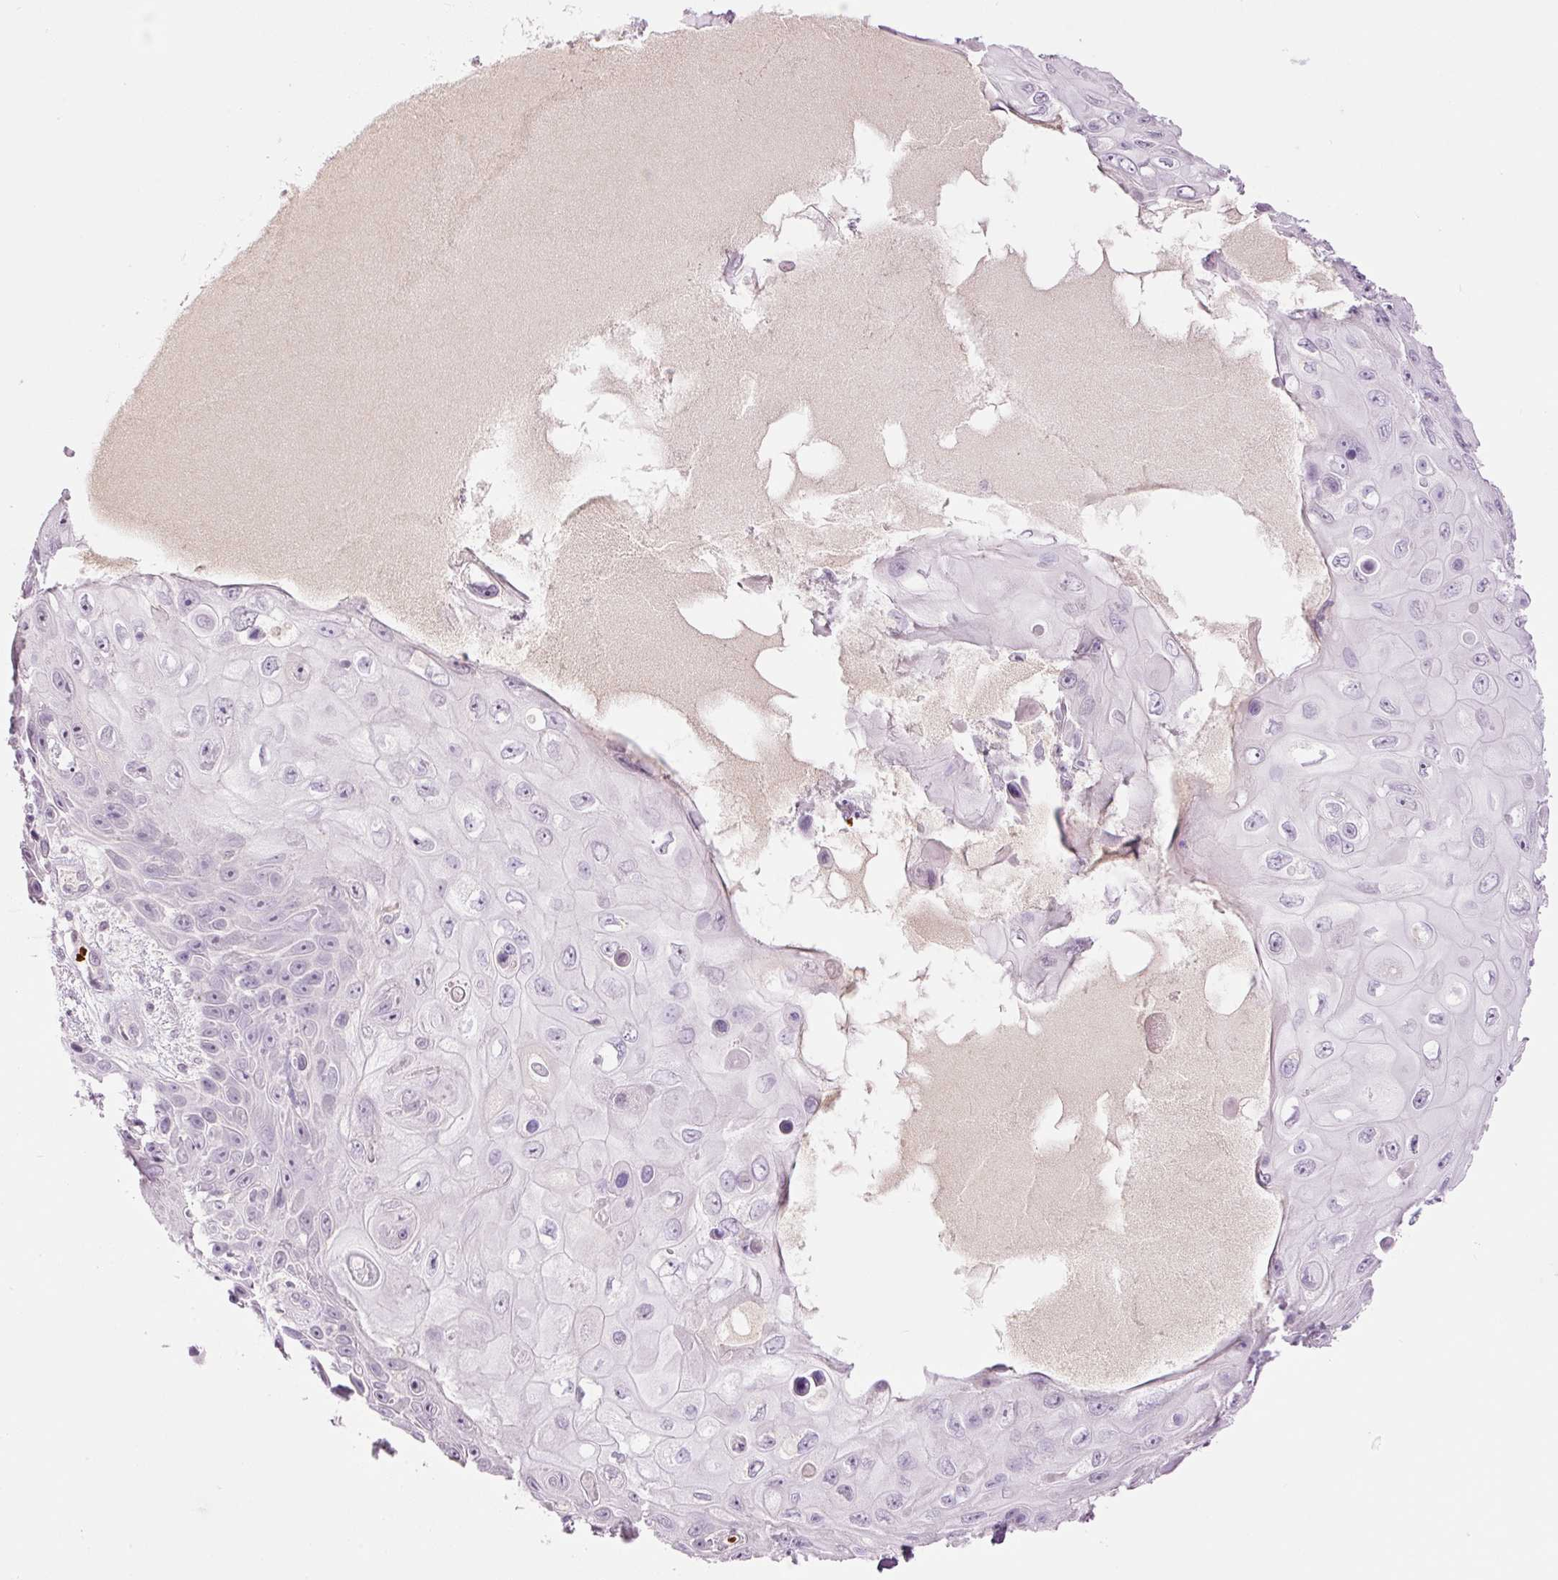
{"staining": {"intensity": "negative", "quantity": "none", "location": "none"}, "tissue": "skin cancer", "cell_type": "Tumor cells", "image_type": "cancer", "snomed": [{"axis": "morphology", "description": "Squamous cell carcinoma, NOS"}, {"axis": "topography", "description": "Skin"}], "caption": "DAB immunohistochemical staining of skin cancer exhibits no significant expression in tumor cells.", "gene": "LY6G6D", "patient": {"sex": "male", "age": 82}}